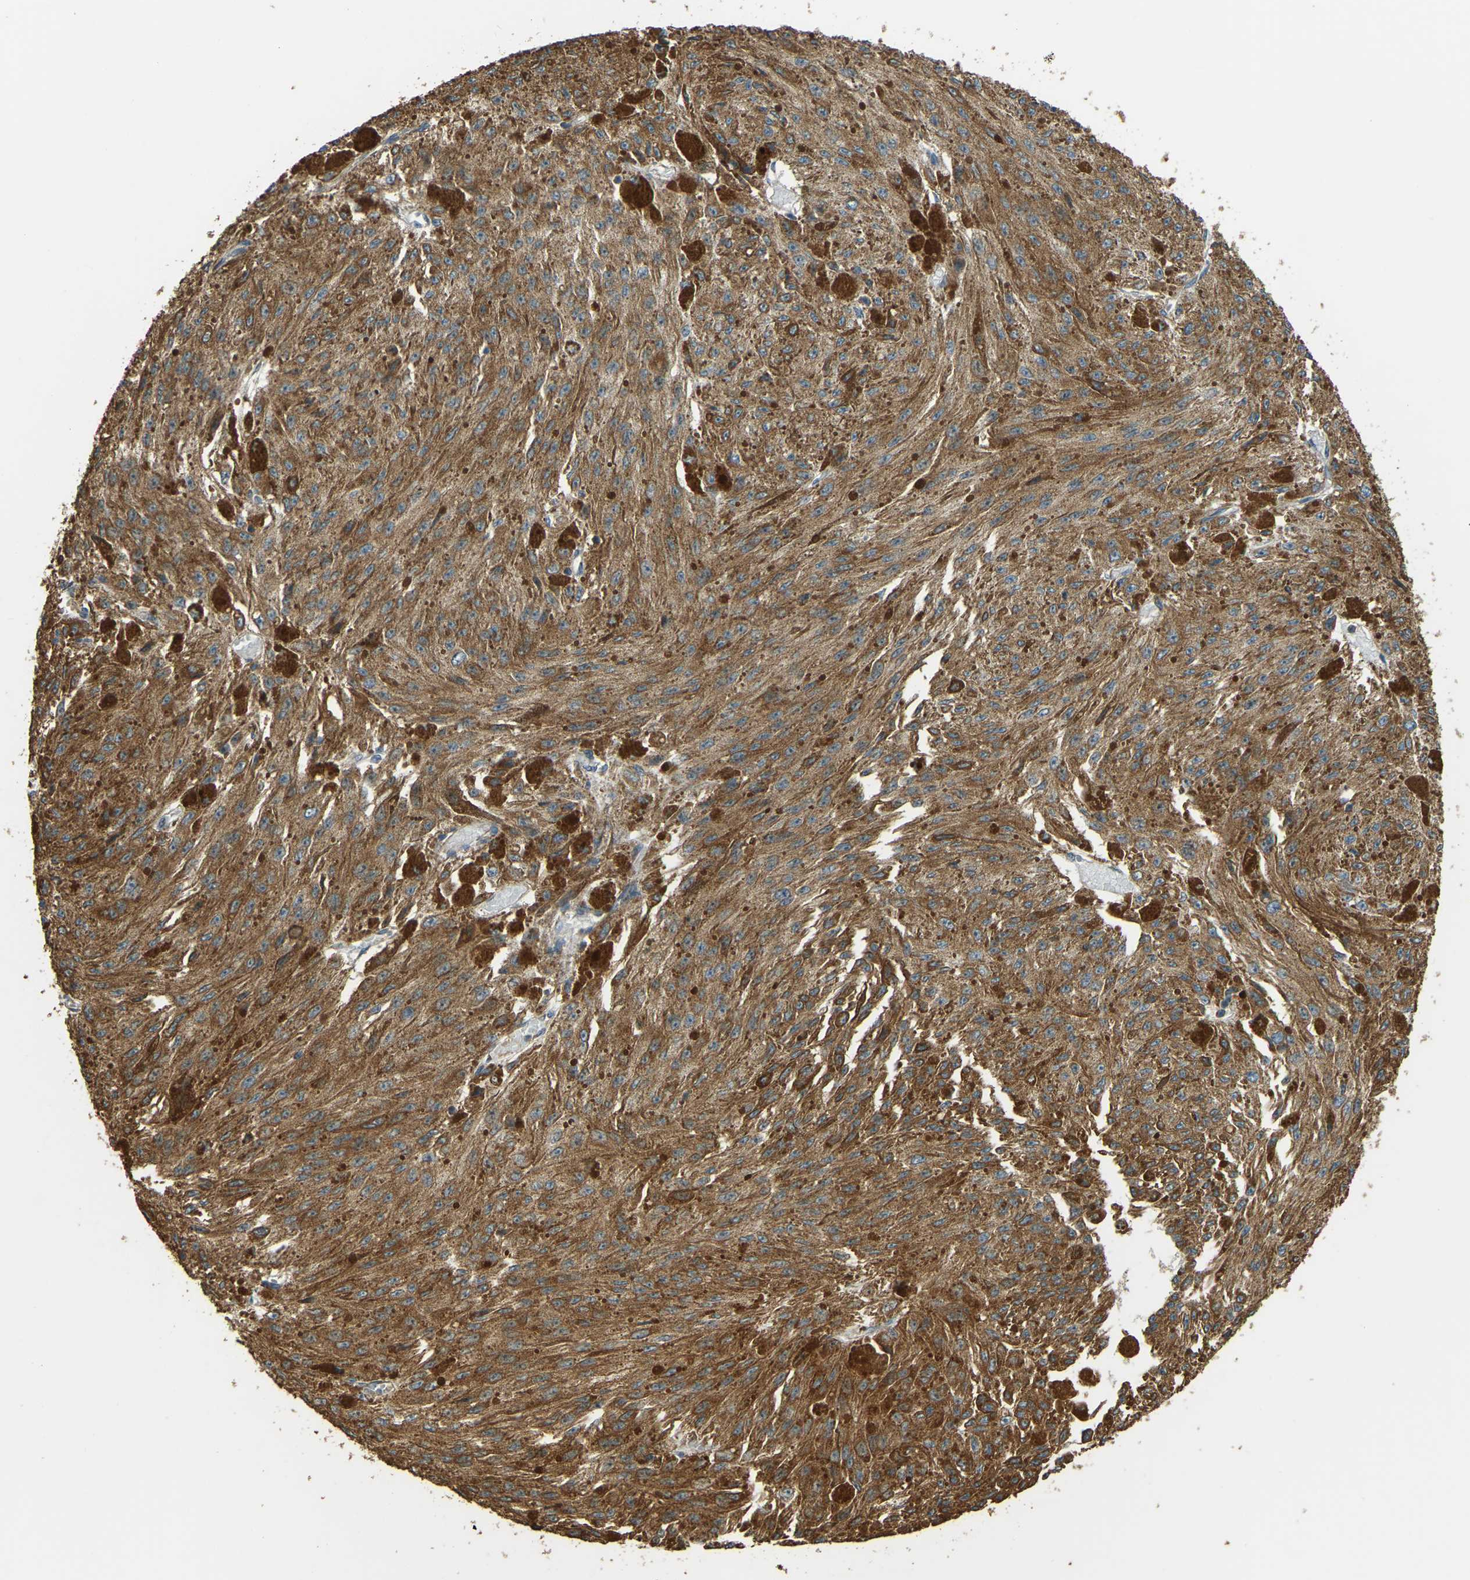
{"staining": {"intensity": "moderate", "quantity": ">75%", "location": "cytoplasmic/membranous"}, "tissue": "melanoma", "cell_type": "Tumor cells", "image_type": "cancer", "snomed": [{"axis": "morphology", "description": "Malignant melanoma, NOS"}, {"axis": "topography", "description": "Other"}], "caption": "A photomicrograph showing moderate cytoplasmic/membranous positivity in about >75% of tumor cells in malignant melanoma, as visualized by brown immunohistochemical staining.", "gene": "GNG2", "patient": {"sex": "male", "age": 79}}